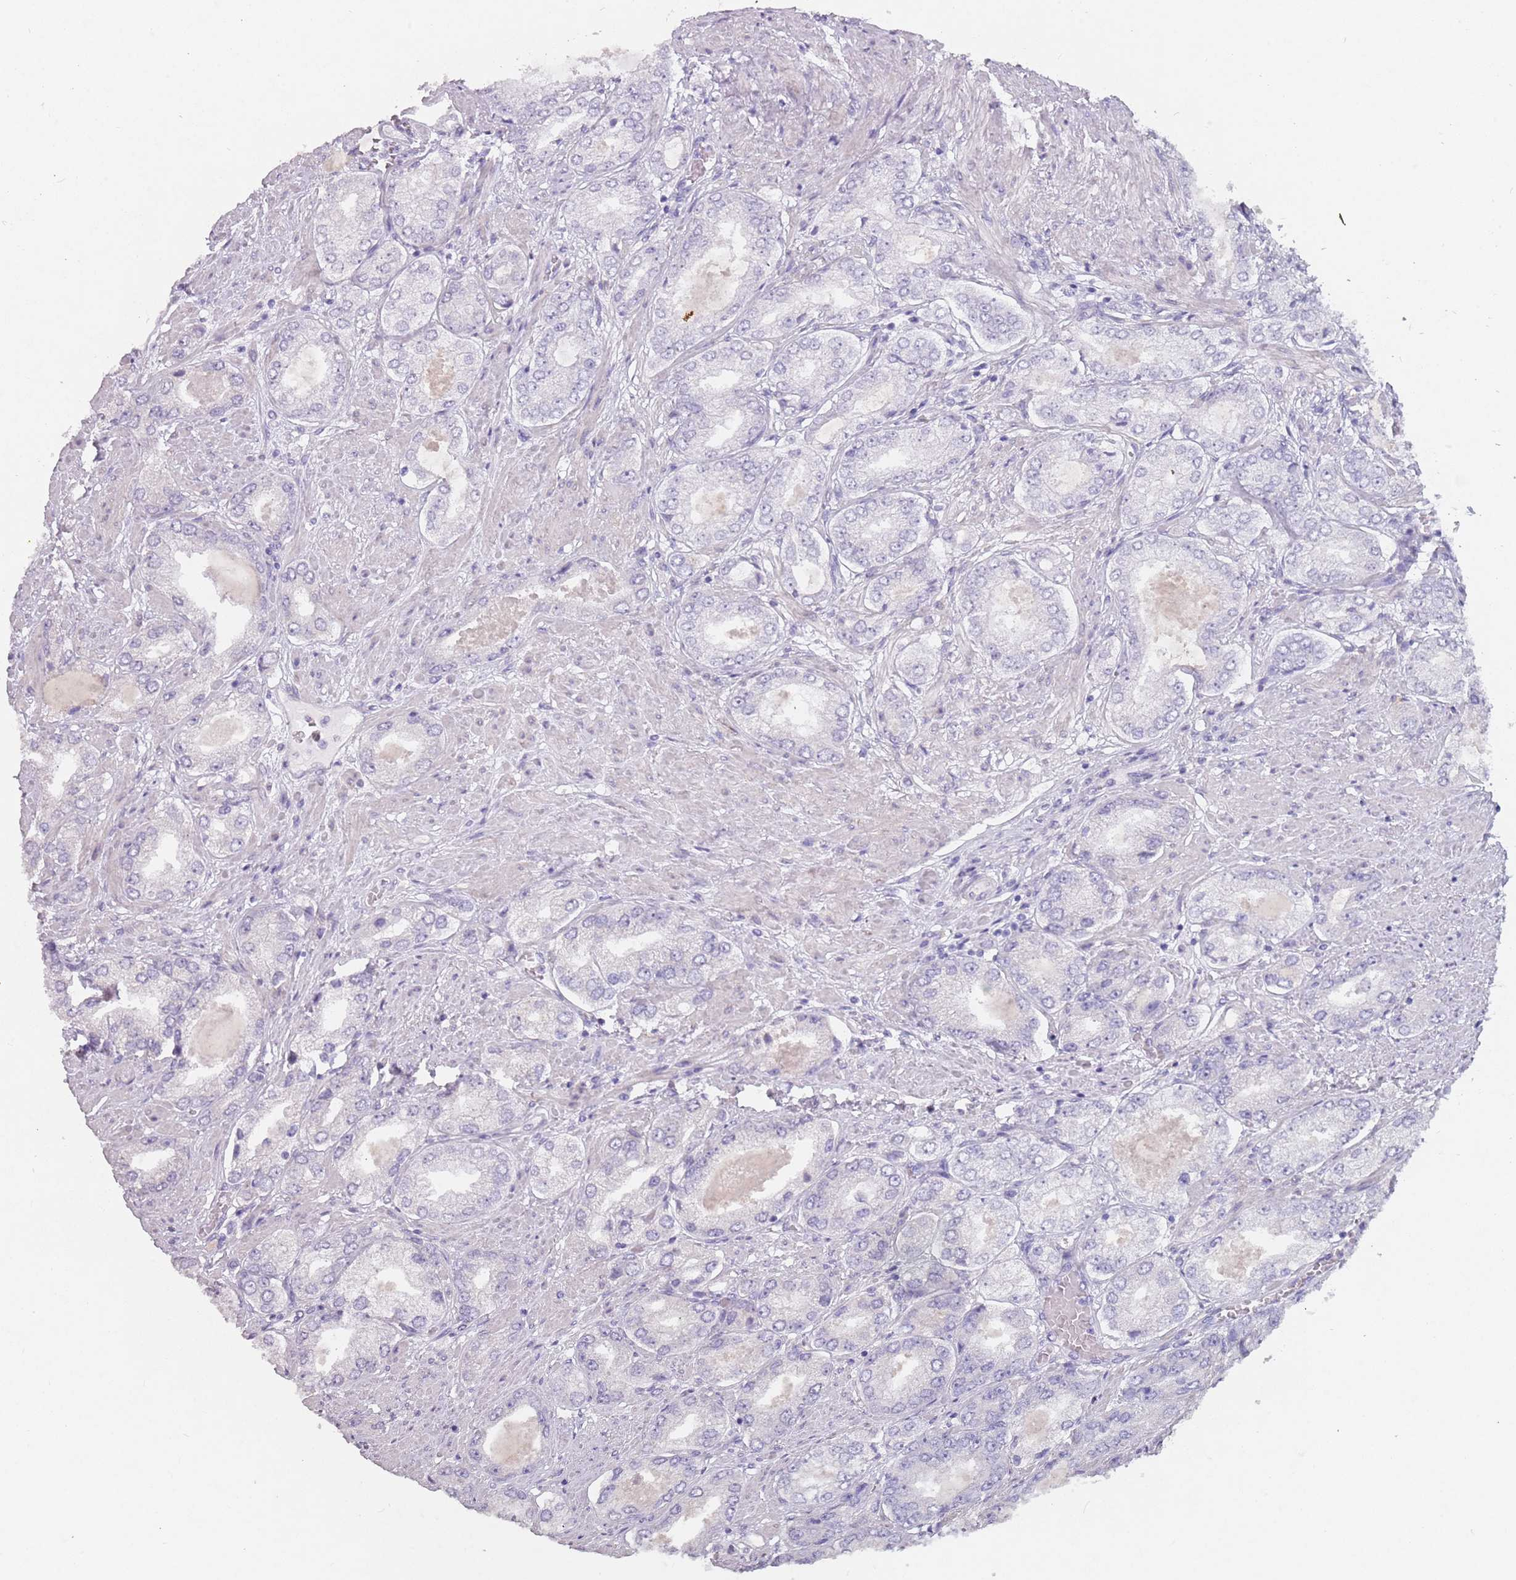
{"staining": {"intensity": "negative", "quantity": "none", "location": "none"}, "tissue": "prostate cancer", "cell_type": "Tumor cells", "image_type": "cancer", "snomed": [{"axis": "morphology", "description": "Adenocarcinoma, High grade"}, {"axis": "topography", "description": "Prostate"}], "caption": "Immunohistochemistry histopathology image of high-grade adenocarcinoma (prostate) stained for a protein (brown), which displays no staining in tumor cells. The staining was performed using DAB (3,3'-diaminobenzidine) to visualize the protein expression in brown, while the nuclei were stained in blue with hematoxylin (Magnification: 20x).", "gene": "DDX4", "patient": {"sex": "male", "age": 68}}